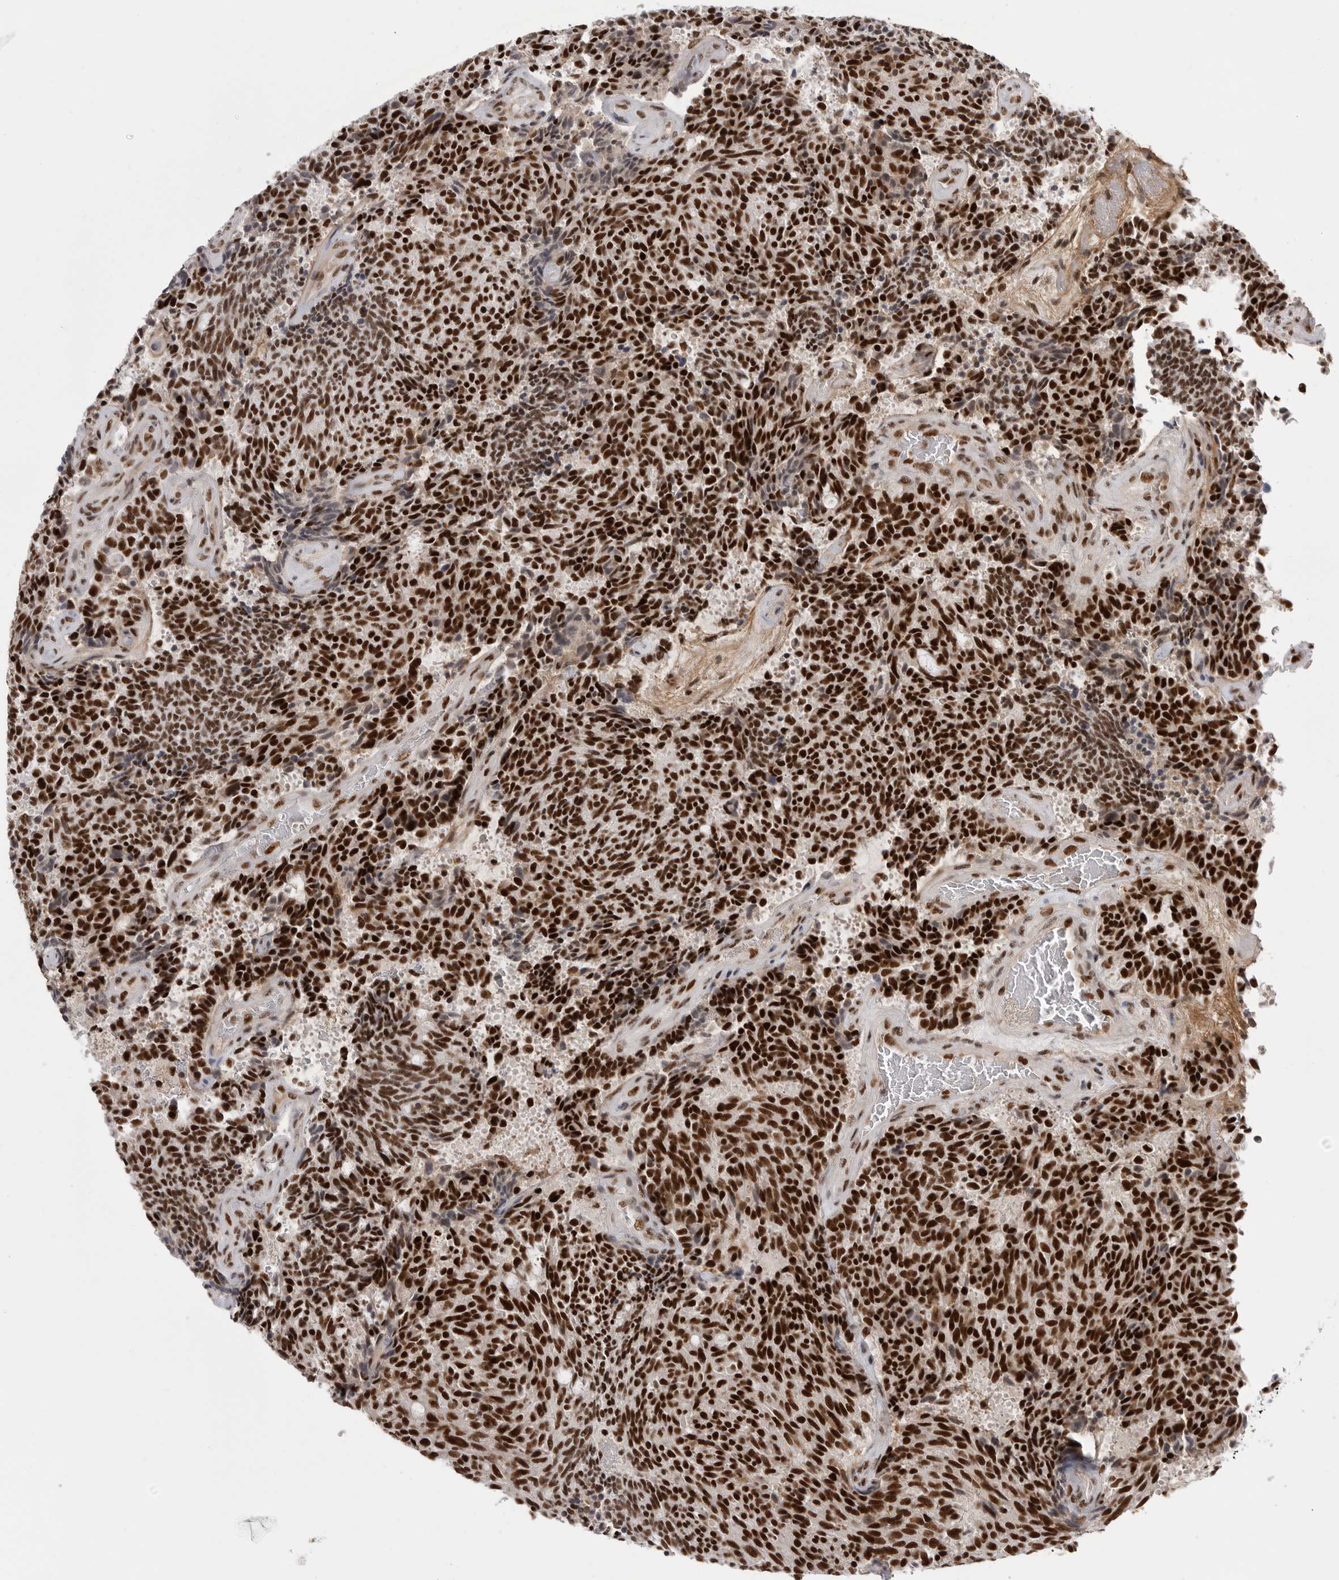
{"staining": {"intensity": "strong", "quantity": ">75%", "location": "nuclear"}, "tissue": "carcinoid", "cell_type": "Tumor cells", "image_type": "cancer", "snomed": [{"axis": "morphology", "description": "Carcinoid, malignant, NOS"}, {"axis": "topography", "description": "Pancreas"}], "caption": "Malignant carcinoid tissue displays strong nuclear positivity in approximately >75% of tumor cells", "gene": "PPP1R8", "patient": {"sex": "female", "age": 54}}